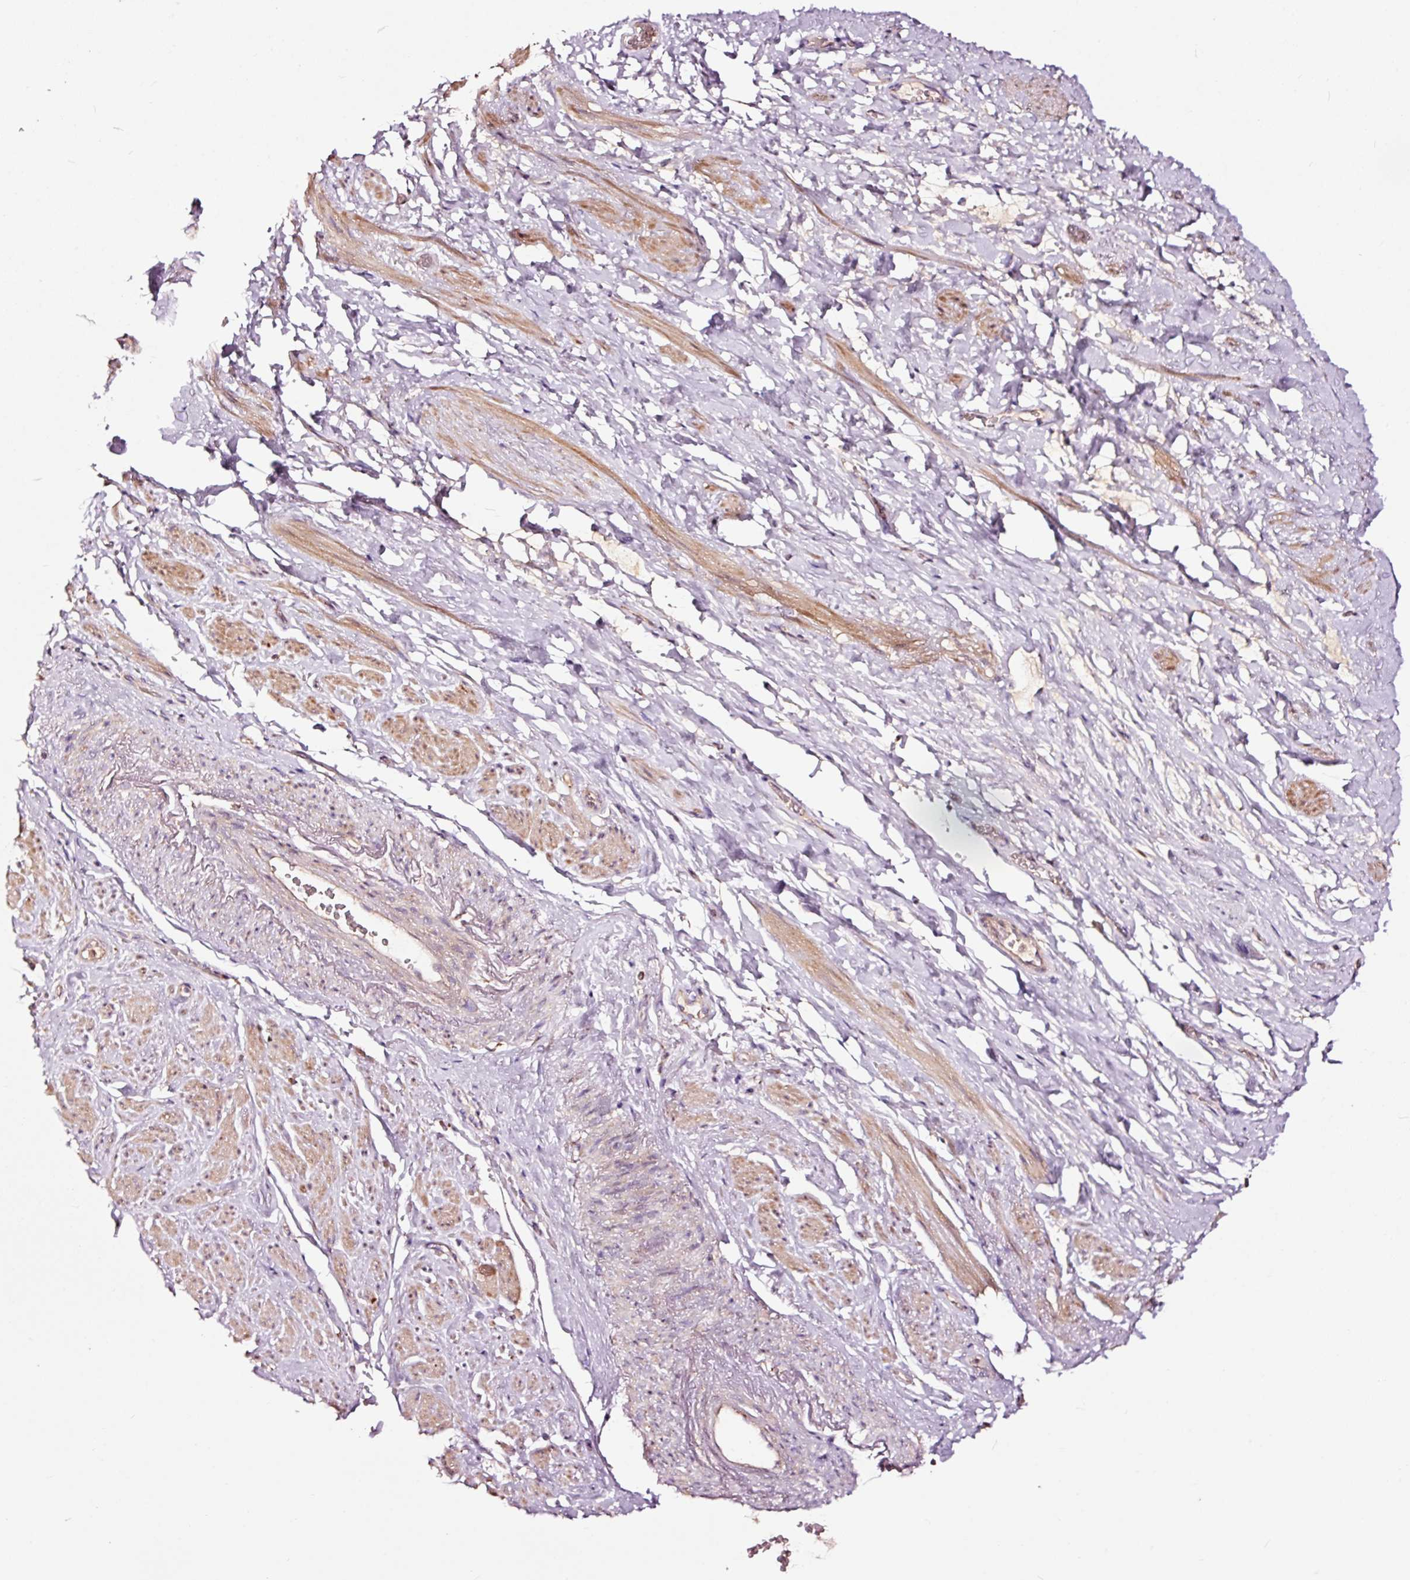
{"staining": {"intensity": "moderate", "quantity": "25%-75%", "location": "cytoplasmic/membranous"}, "tissue": "smooth muscle", "cell_type": "Smooth muscle cells", "image_type": "normal", "snomed": [{"axis": "morphology", "description": "Normal tissue, NOS"}, {"axis": "topography", "description": "Smooth muscle"}, {"axis": "topography", "description": "Peripheral nerve tissue"}], "caption": "DAB immunohistochemical staining of benign human smooth muscle demonstrates moderate cytoplasmic/membranous protein staining in approximately 25%-75% of smooth muscle cells.", "gene": "TPM1", "patient": {"sex": "male", "age": 69}}